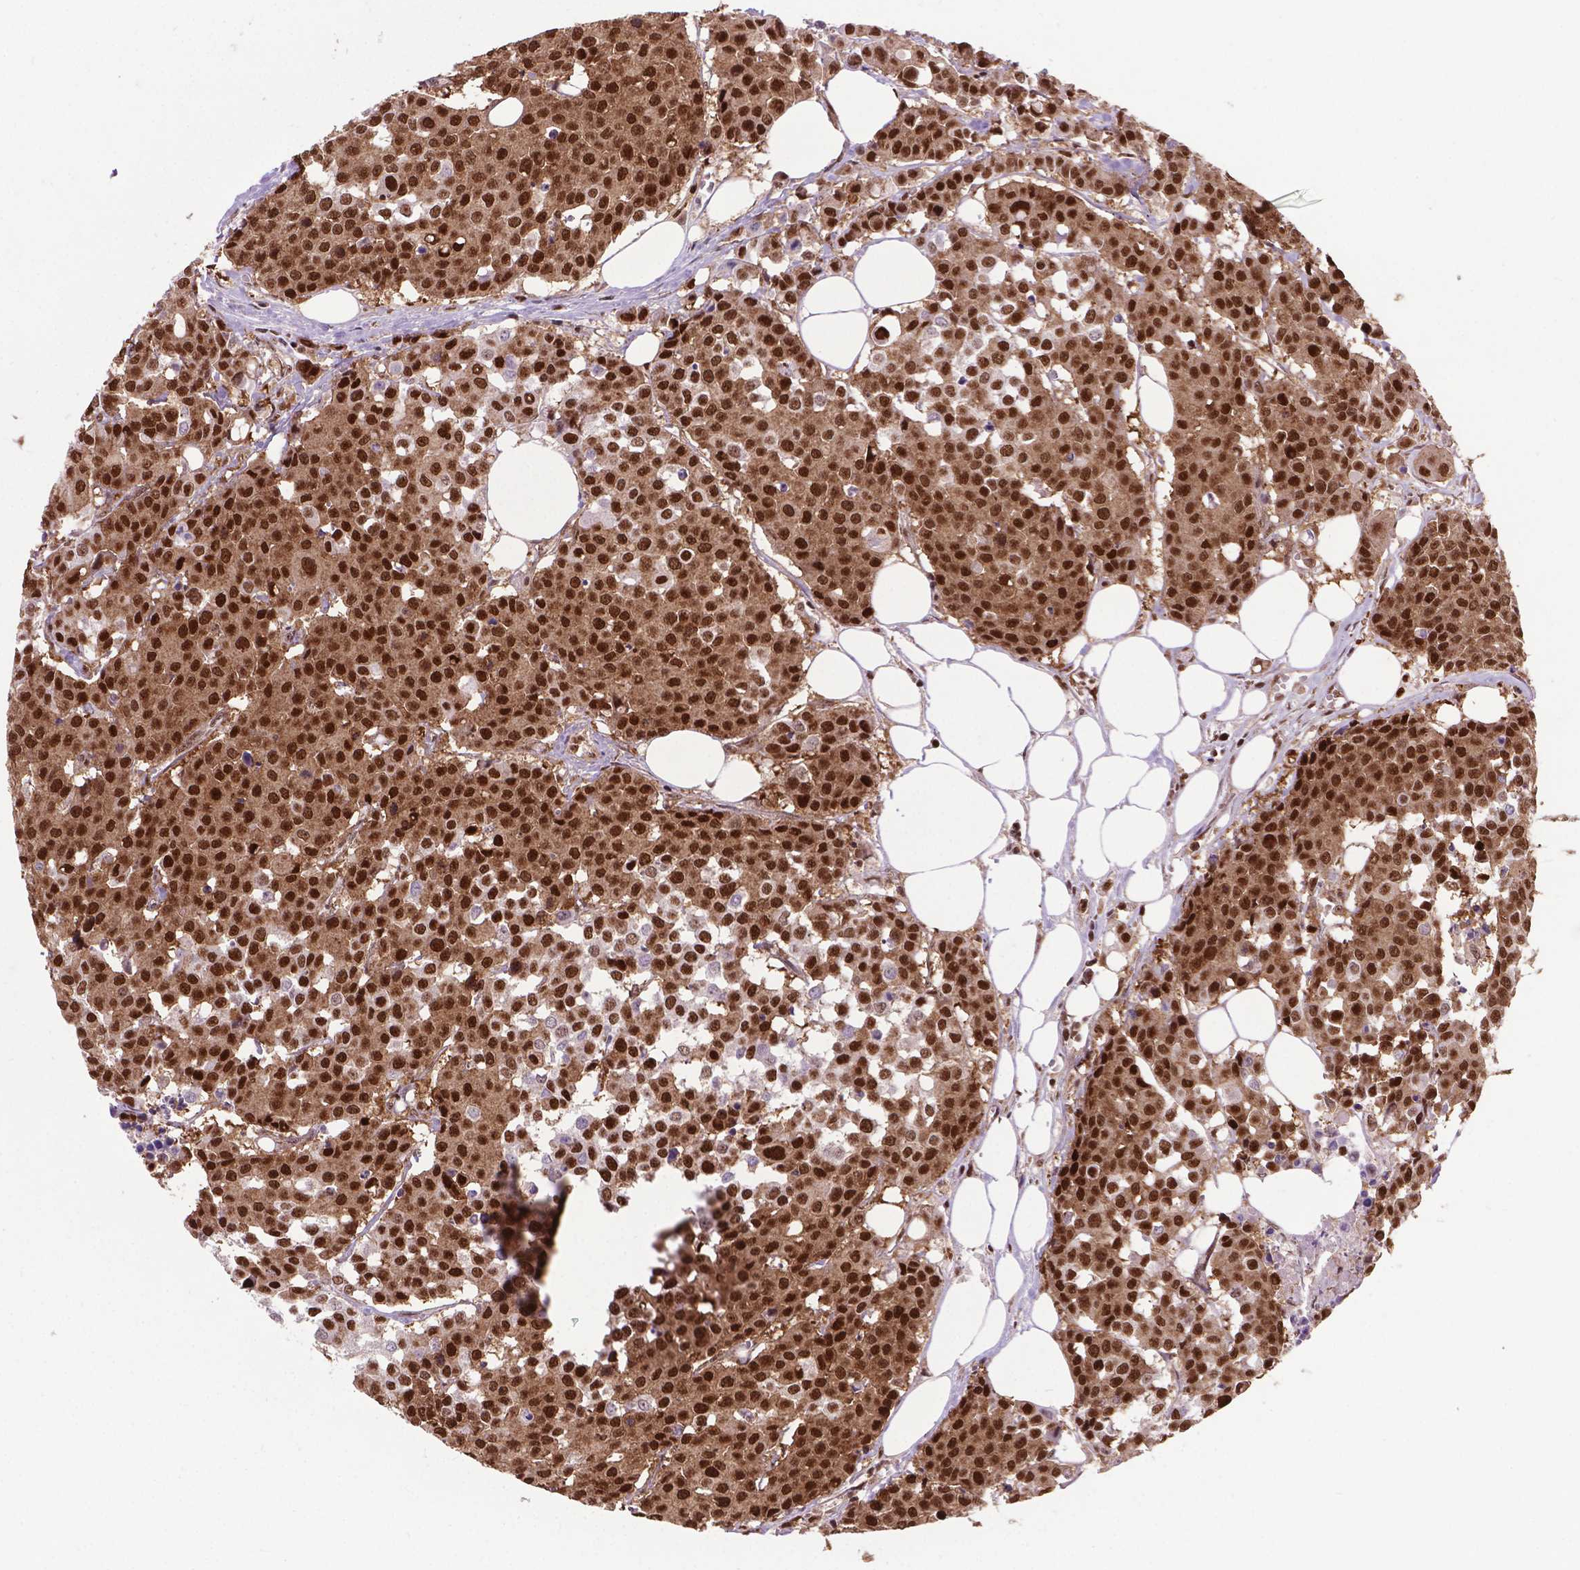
{"staining": {"intensity": "strong", "quantity": ">75%", "location": "cytoplasmic/membranous,nuclear"}, "tissue": "carcinoid", "cell_type": "Tumor cells", "image_type": "cancer", "snomed": [{"axis": "morphology", "description": "Carcinoid, malignant, NOS"}, {"axis": "topography", "description": "Colon"}], "caption": "High-magnification brightfield microscopy of malignant carcinoid stained with DAB (brown) and counterstained with hematoxylin (blue). tumor cells exhibit strong cytoplasmic/membranous and nuclear positivity is present in approximately>75% of cells.", "gene": "CSNK2A1", "patient": {"sex": "male", "age": 81}}